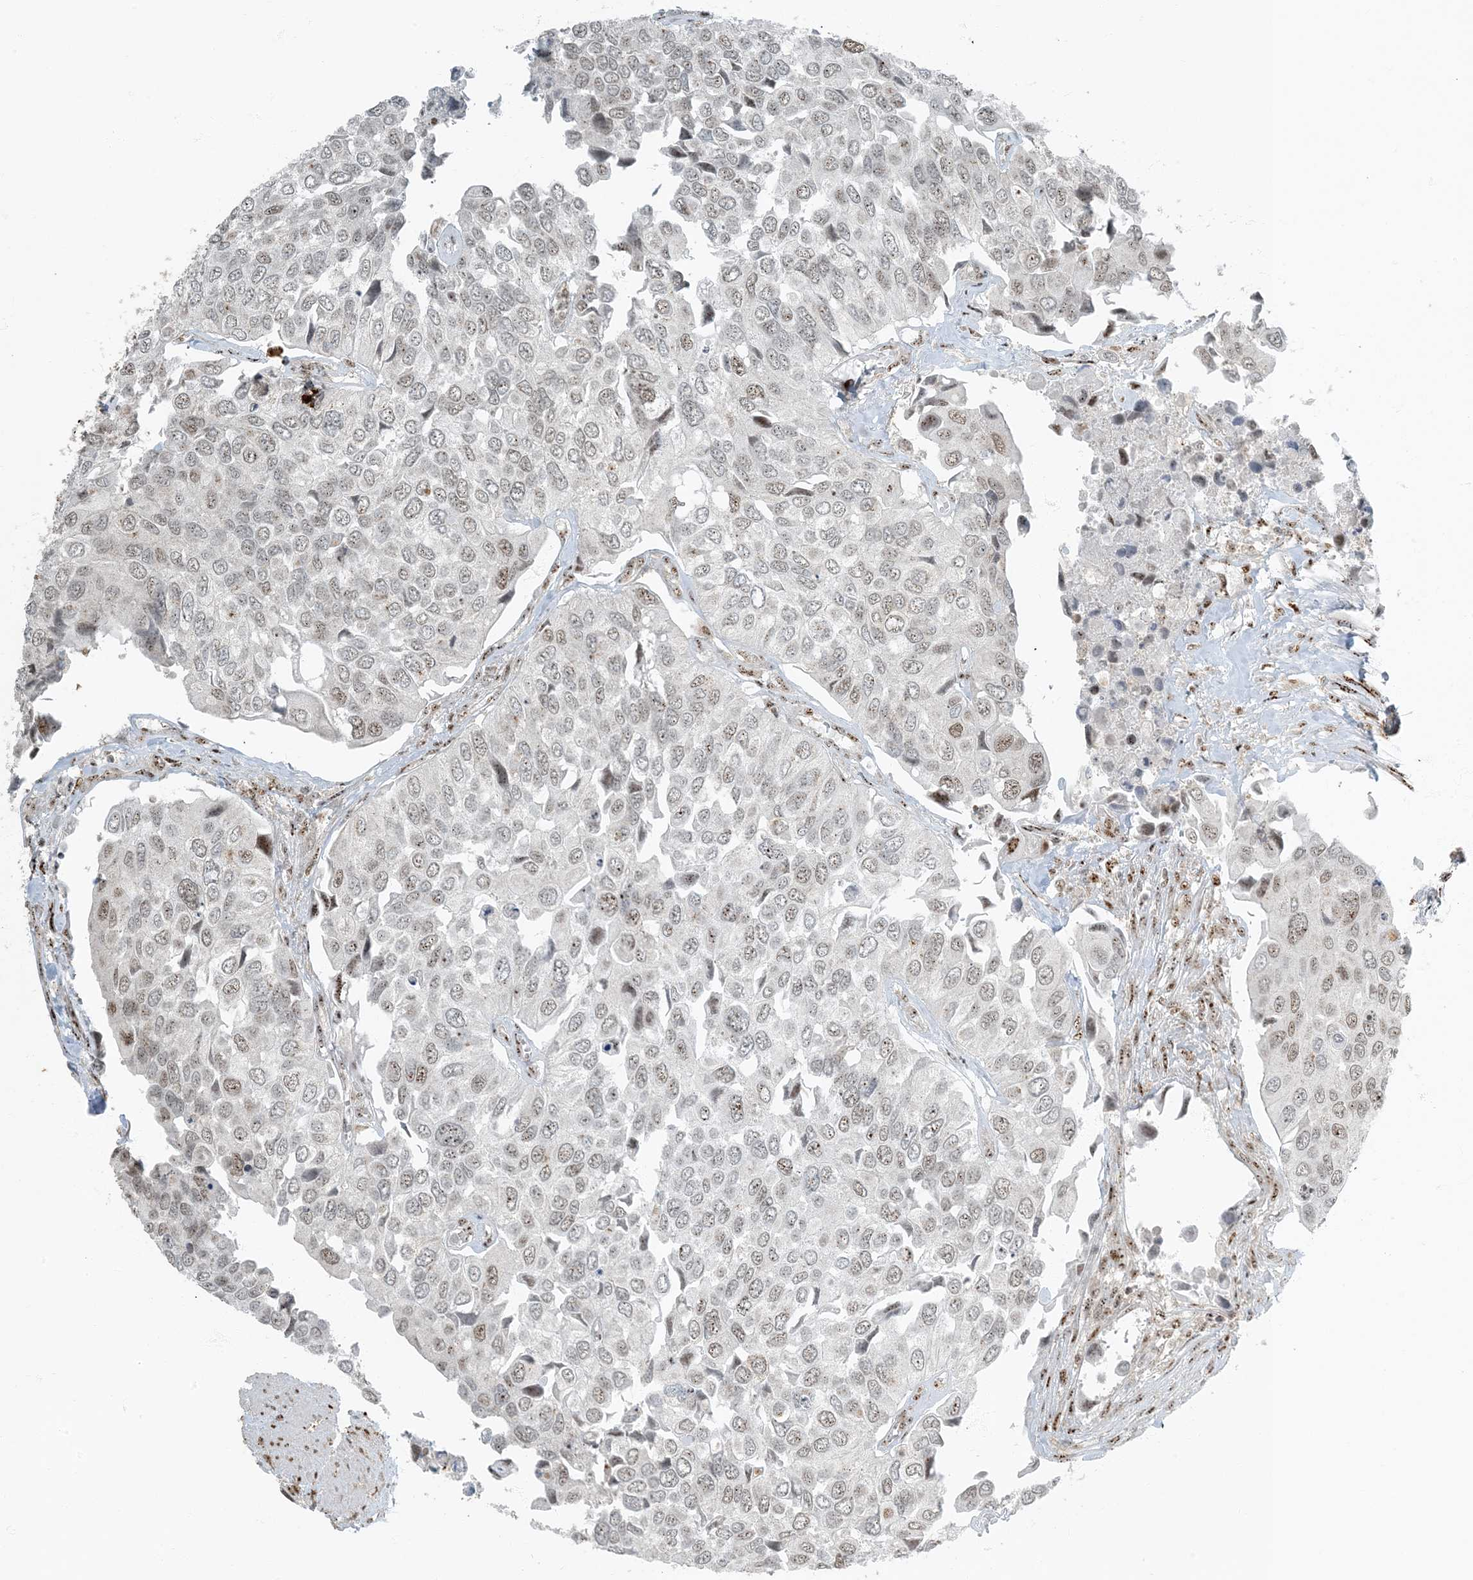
{"staining": {"intensity": "weak", "quantity": "25%-75%", "location": "nuclear"}, "tissue": "urothelial cancer", "cell_type": "Tumor cells", "image_type": "cancer", "snomed": [{"axis": "morphology", "description": "Urothelial carcinoma, High grade"}, {"axis": "topography", "description": "Urinary bladder"}], "caption": "A low amount of weak nuclear positivity is present in about 25%-75% of tumor cells in high-grade urothelial carcinoma tissue.", "gene": "MBD1", "patient": {"sex": "male", "age": 74}}